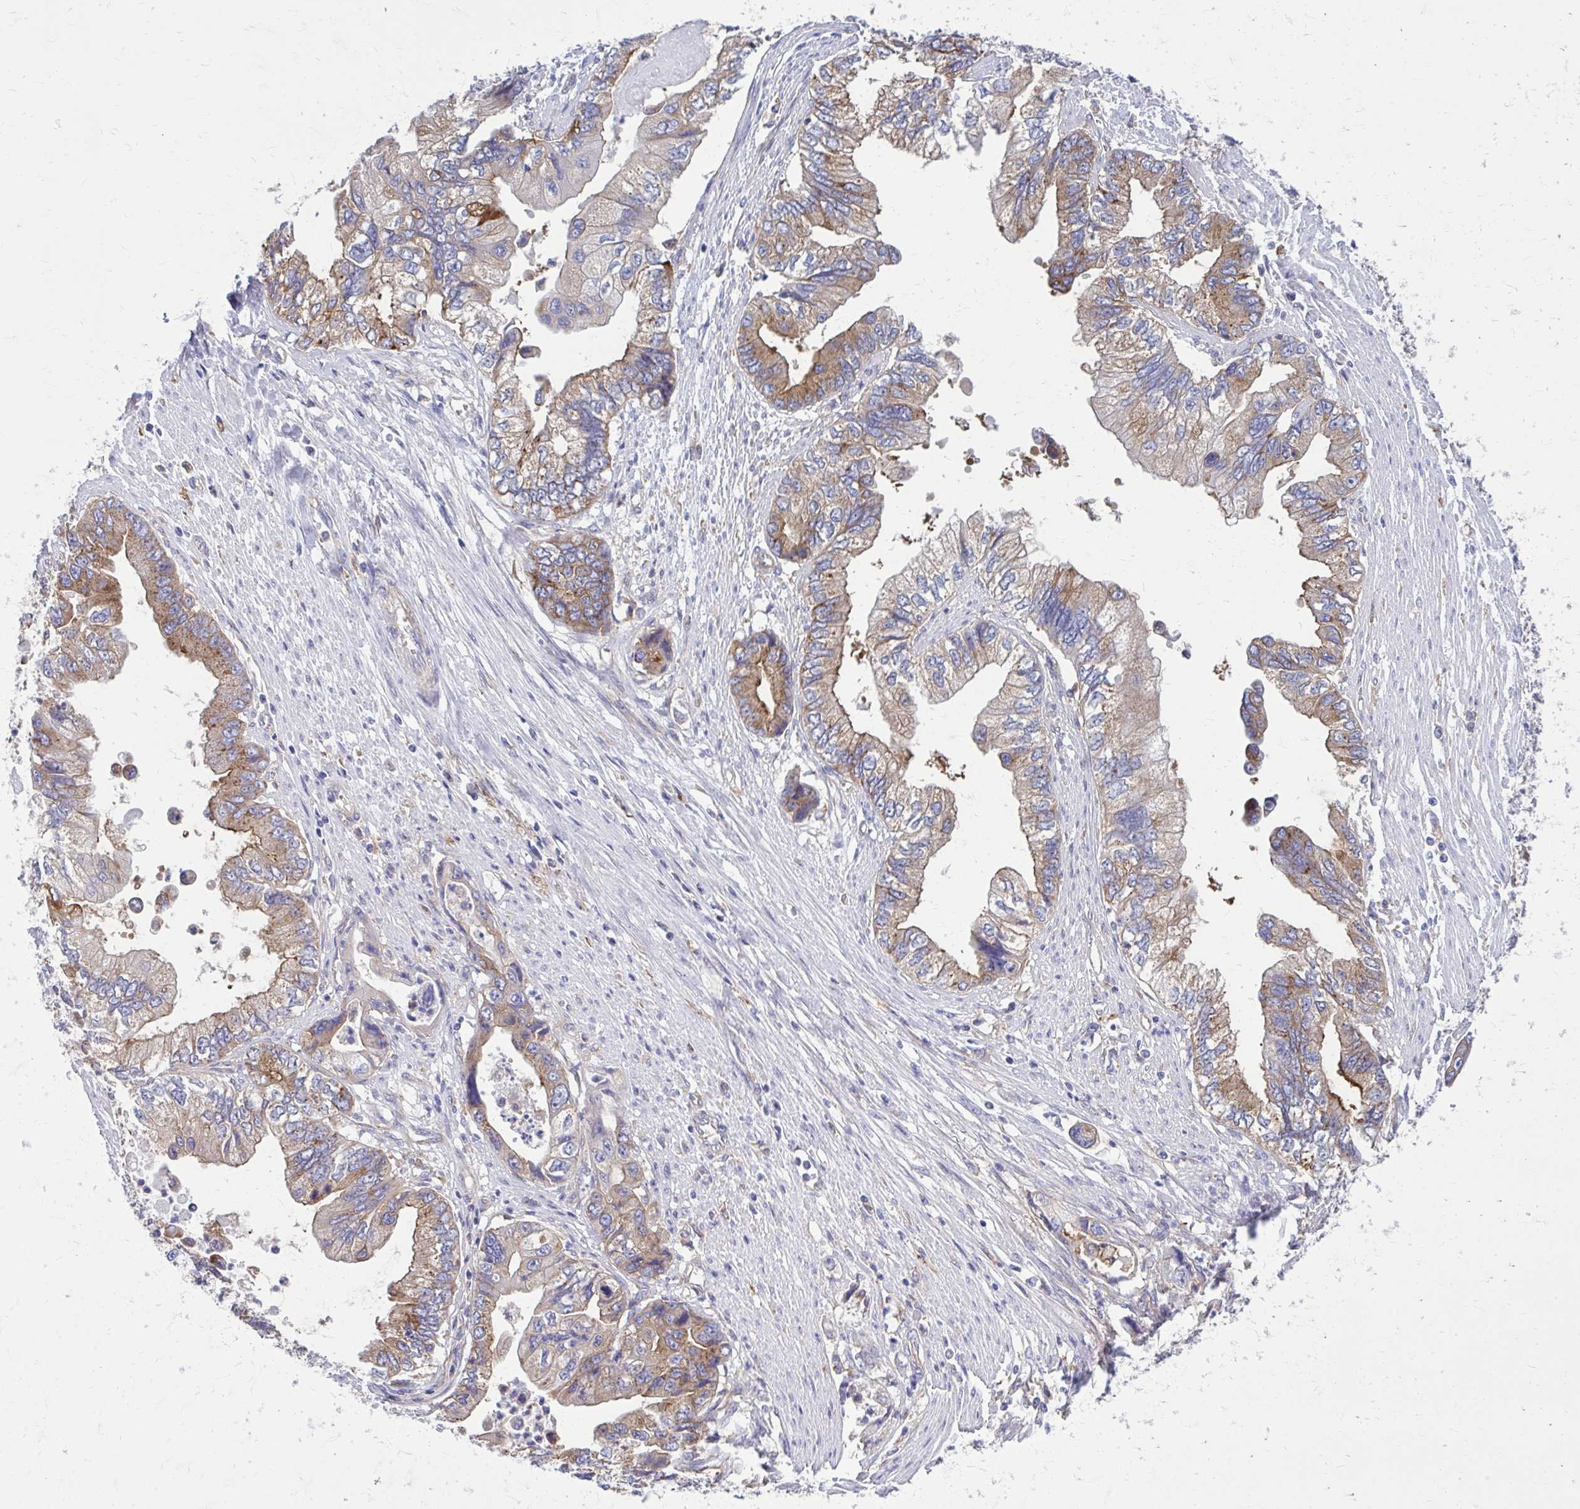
{"staining": {"intensity": "moderate", "quantity": "25%-75%", "location": "cytoplasmic/membranous"}, "tissue": "stomach cancer", "cell_type": "Tumor cells", "image_type": "cancer", "snomed": [{"axis": "morphology", "description": "Adenocarcinoma, NOS"}, {"axis": "topography", "description": "Pancreas"}, {"axis": "topography", "description": "Stomach, upper"}], "caption": "Protein positivity by IHC displays moderate cytoplasmic/membranous expression in approximately 25%-75% of tumor cells in stomach adenocarcinoma. The protein of interest is shown in brown color, while the nuclei are stained blue.", "gene": "CLTA", "patient": {"sex": "male", "age": 77}}